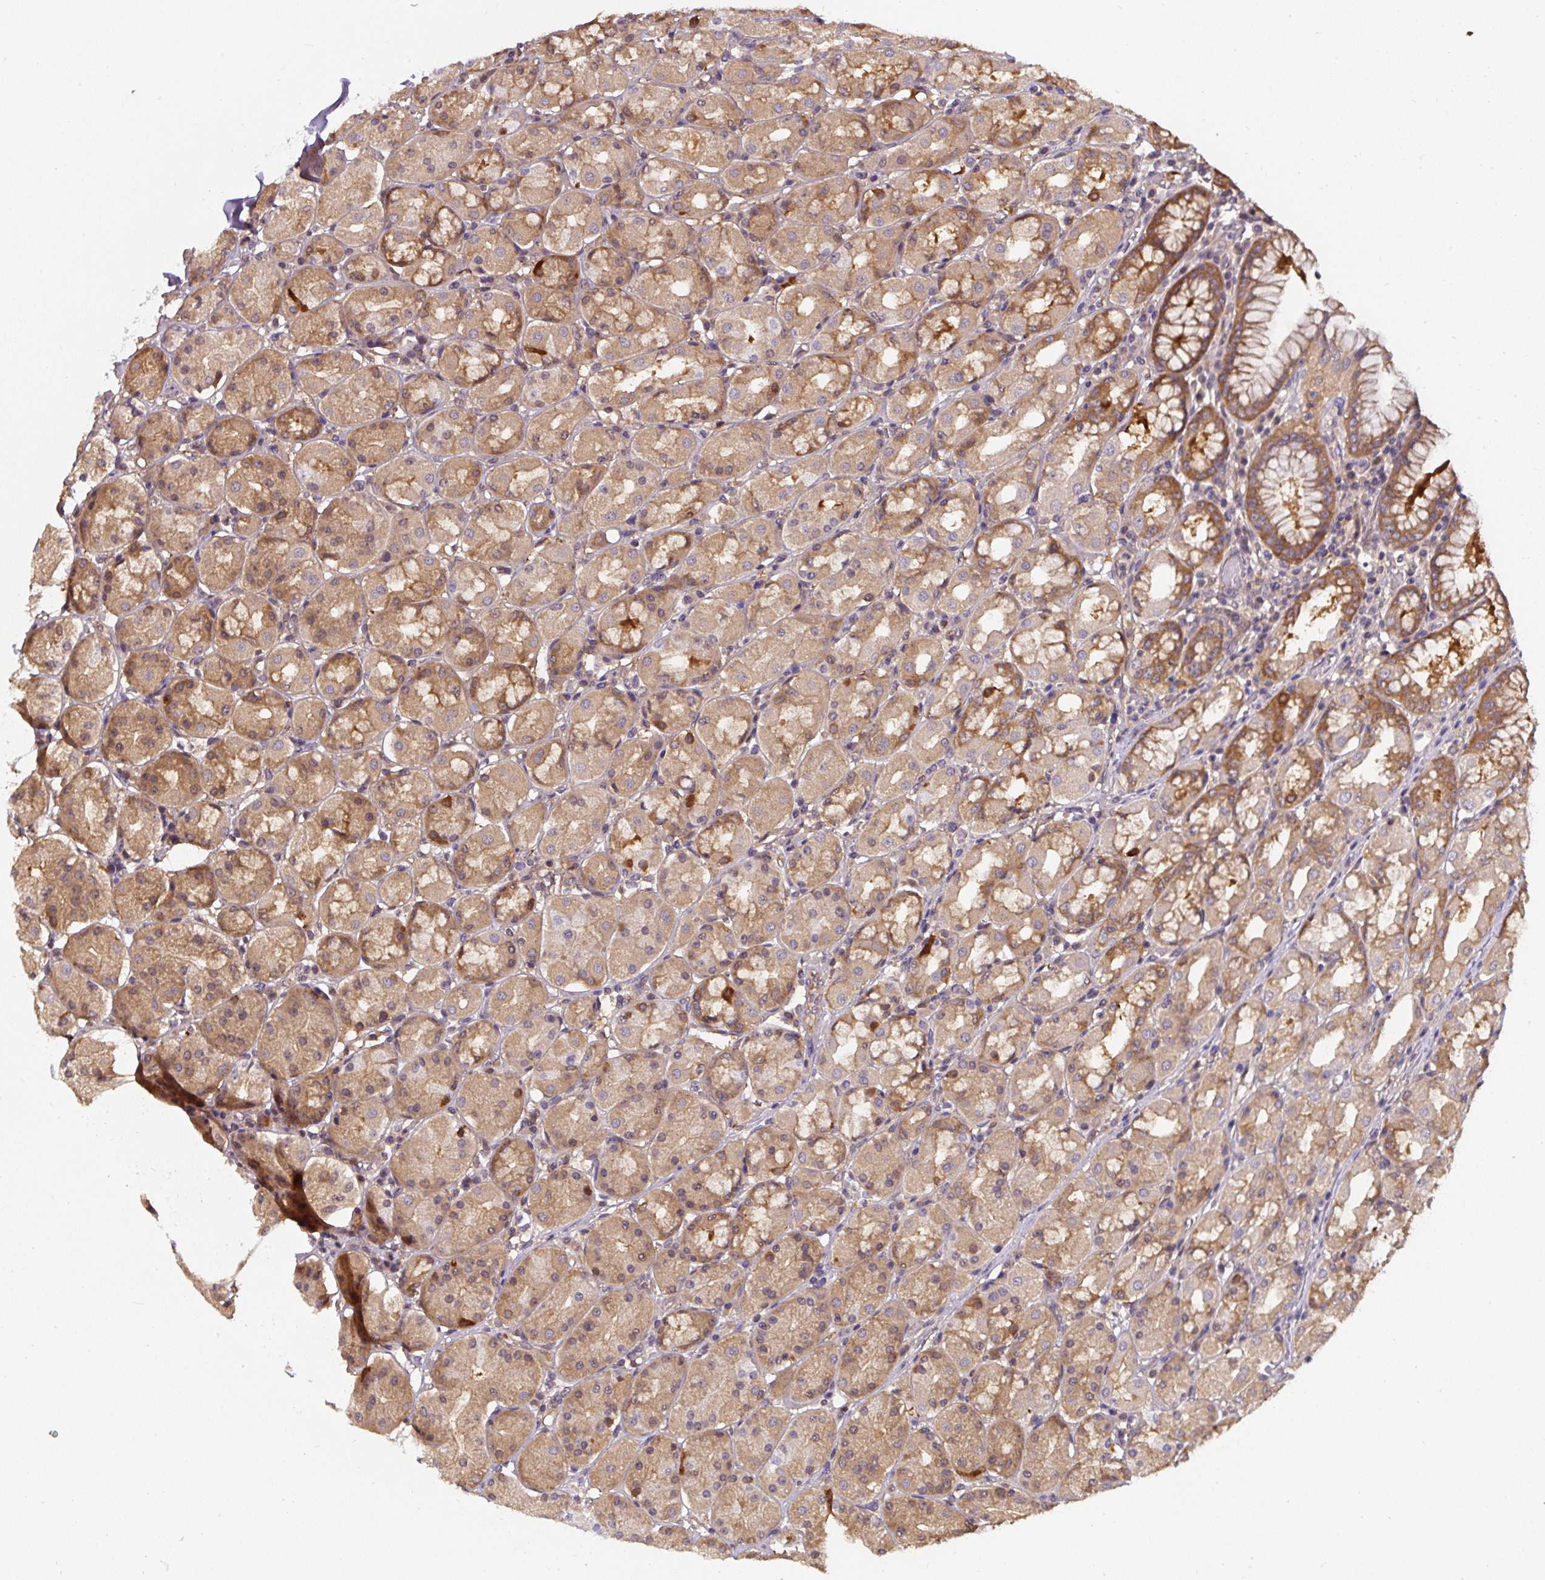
{"staining": {"intensity": "moderate", "quantity": ">75%", "location": "cytoplasmic/membranous"}, "tissue": "stomach", "cell_type": "Glandular cells", "image_type": "normal", "snomed": [{"axis": "morphology", "description": "Normal tissue, NOS"}, {"axis": "topography", "description": "Stomach"}, {"axis": "topography", "description": "Stomach, lower"}], "caption": "Moderate cytoplasmic/membranous positivity is present in about >75% of glandular cells in normal stomach. (DAB (3,3'-diaminobenzidine) IHC, brown staining for protein, blue staining for nuclei).", "gene": "ST13", "patient": {"sex": "female", "age": 56}}